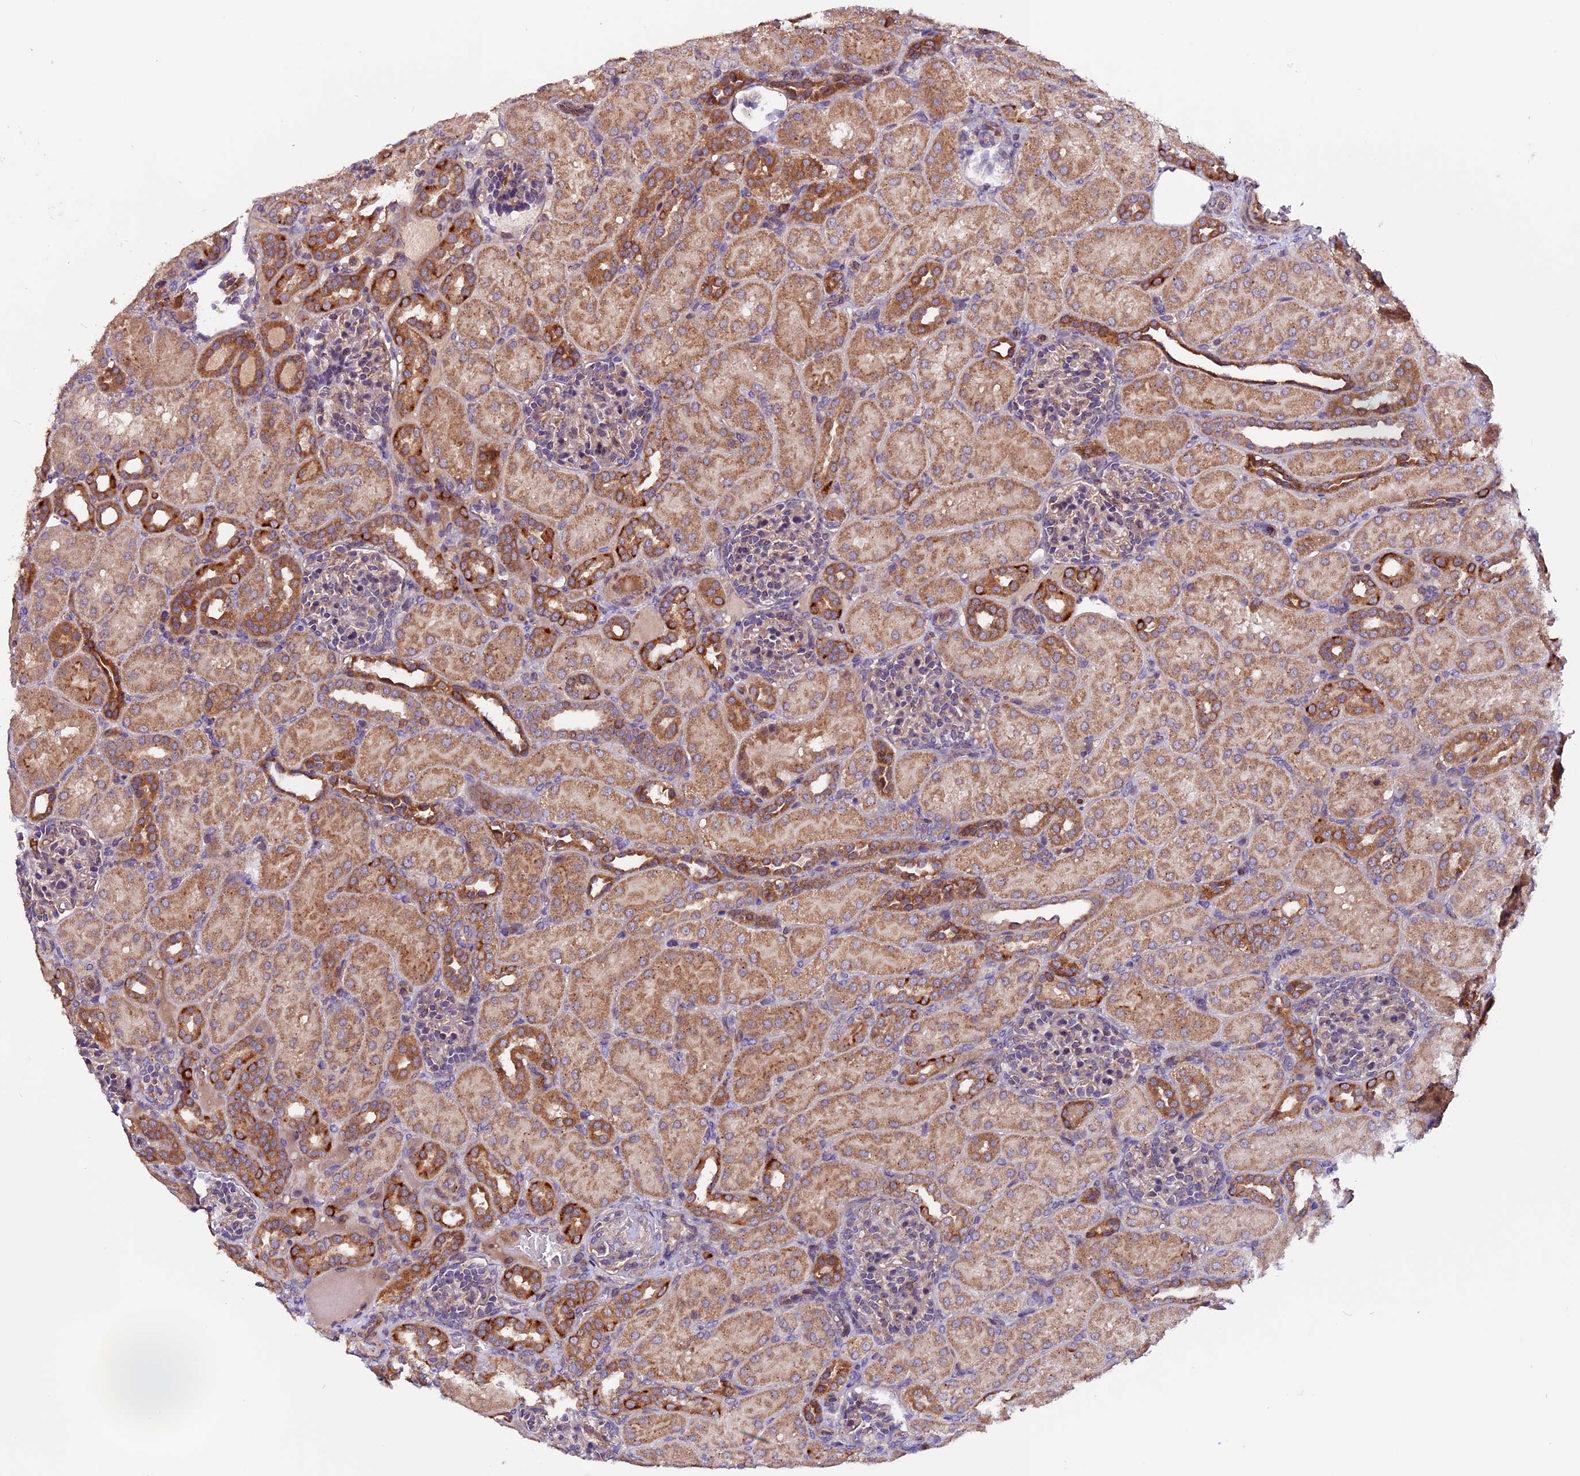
{"staining": {"intensity": "weak", "quantity": "25%-75%", "location": "cytoplasmic/membranous"}, "tissue": "kidney", "cell_type": "Cells in glomeruli", "image_type": "normal", "snomed": [{"axis": "morphology", "description": "Normal tissue, NOS"}, {"axis": "topography", "description": "Kidney"}], "caption": "A photomicrograph of kidney stained for a protein shows weak cytoplasmic/membranous brown staining in cells in glomeruli.", "gene": "RINL", "patient": {"sex": "male", "age": 1}}